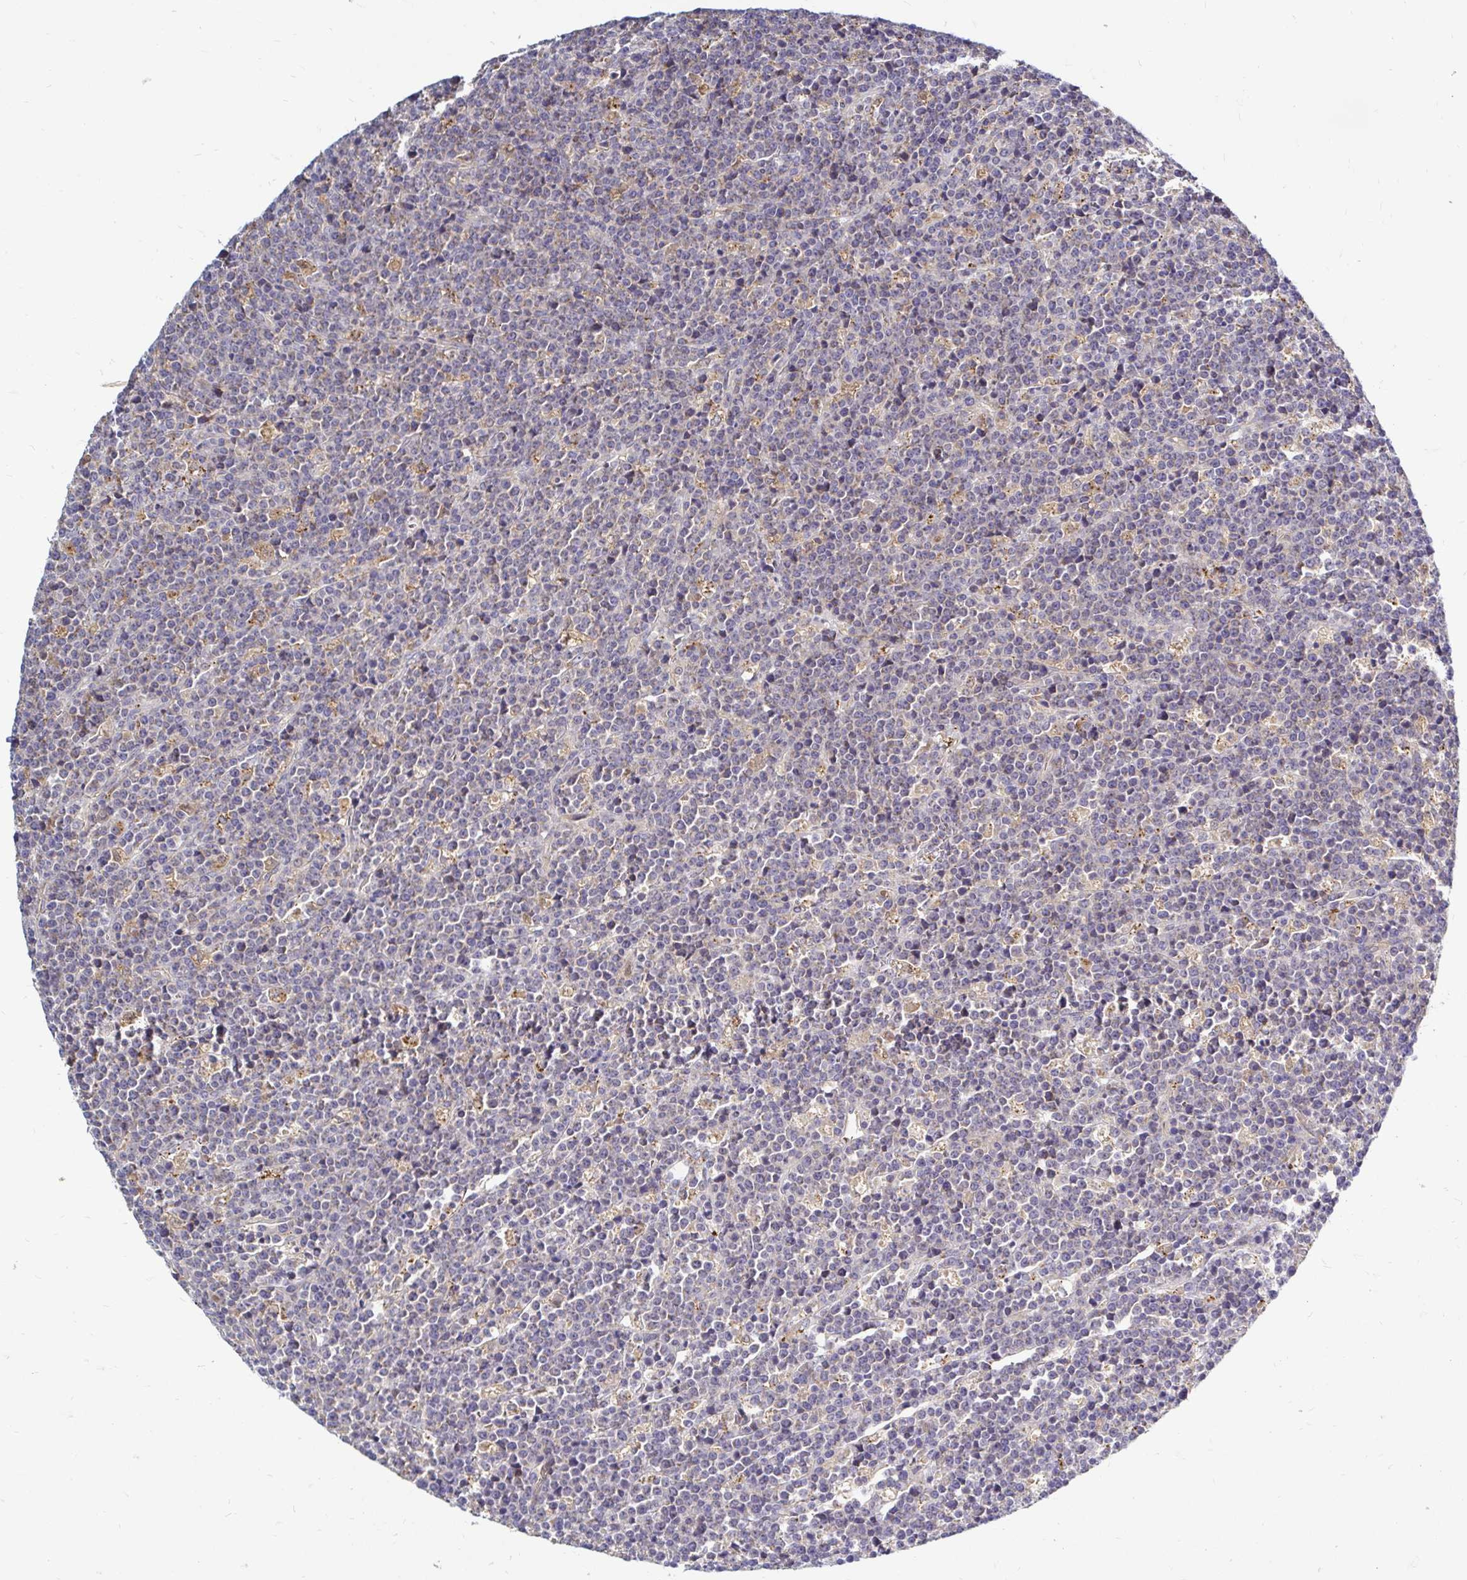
{"staining": {"intensity": "negative", "quantity": "none", "location": "none"}, "tissue": "lymphoma", "cell_type": "Tumor cells", "image_type": "cancer", "snomed": [{"axis": "morphology", "description": "Malignant lymphoma, non-Hodgkin's type, High grade"}, {"axis": "topography", "description": "Ovary"}], "caption": "Tumor cells are negative for protein expression in human lymphoma.", "gene": "ARHGEF37", "patient": {"sex": "female", "age": 56}}